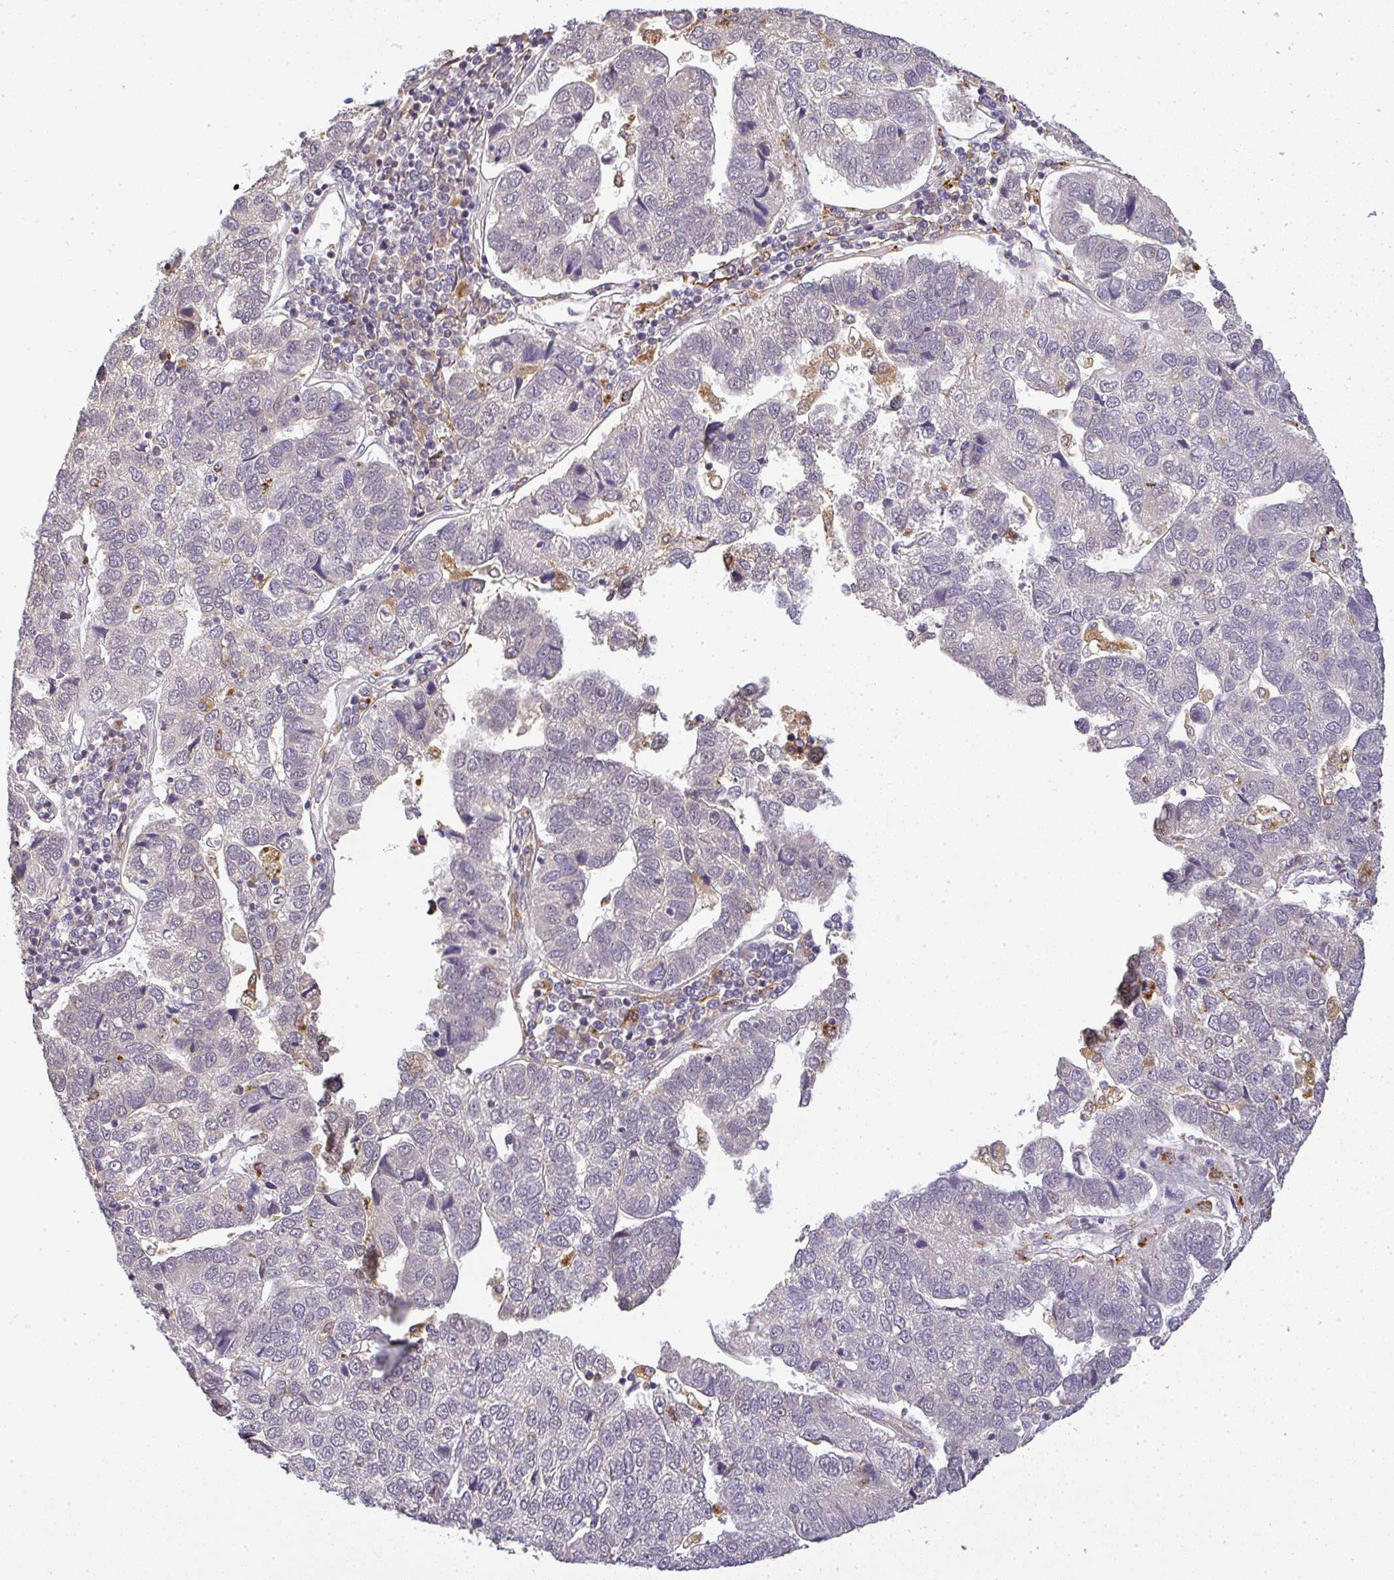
{"staining": {"intensity": "negative", "quantity": "none", "location": "none"}, "tissue": "pancreatic cancer", "cell_type": "Tumor cells", "image_type": "cancer", "snomed": [{"axis": "morphology", "description": "Adenocarcinoma, NOS"}, {"axis": "topography", "description": "Pancreas"}], "caption": "This is an immunohistochemistry histopathology image of human pancreatic cancer (adenocarcinoma). There is no positivity in tumor cells.", "gene": "FAM153A", "patient": {"sex": "female", "age": 61}}